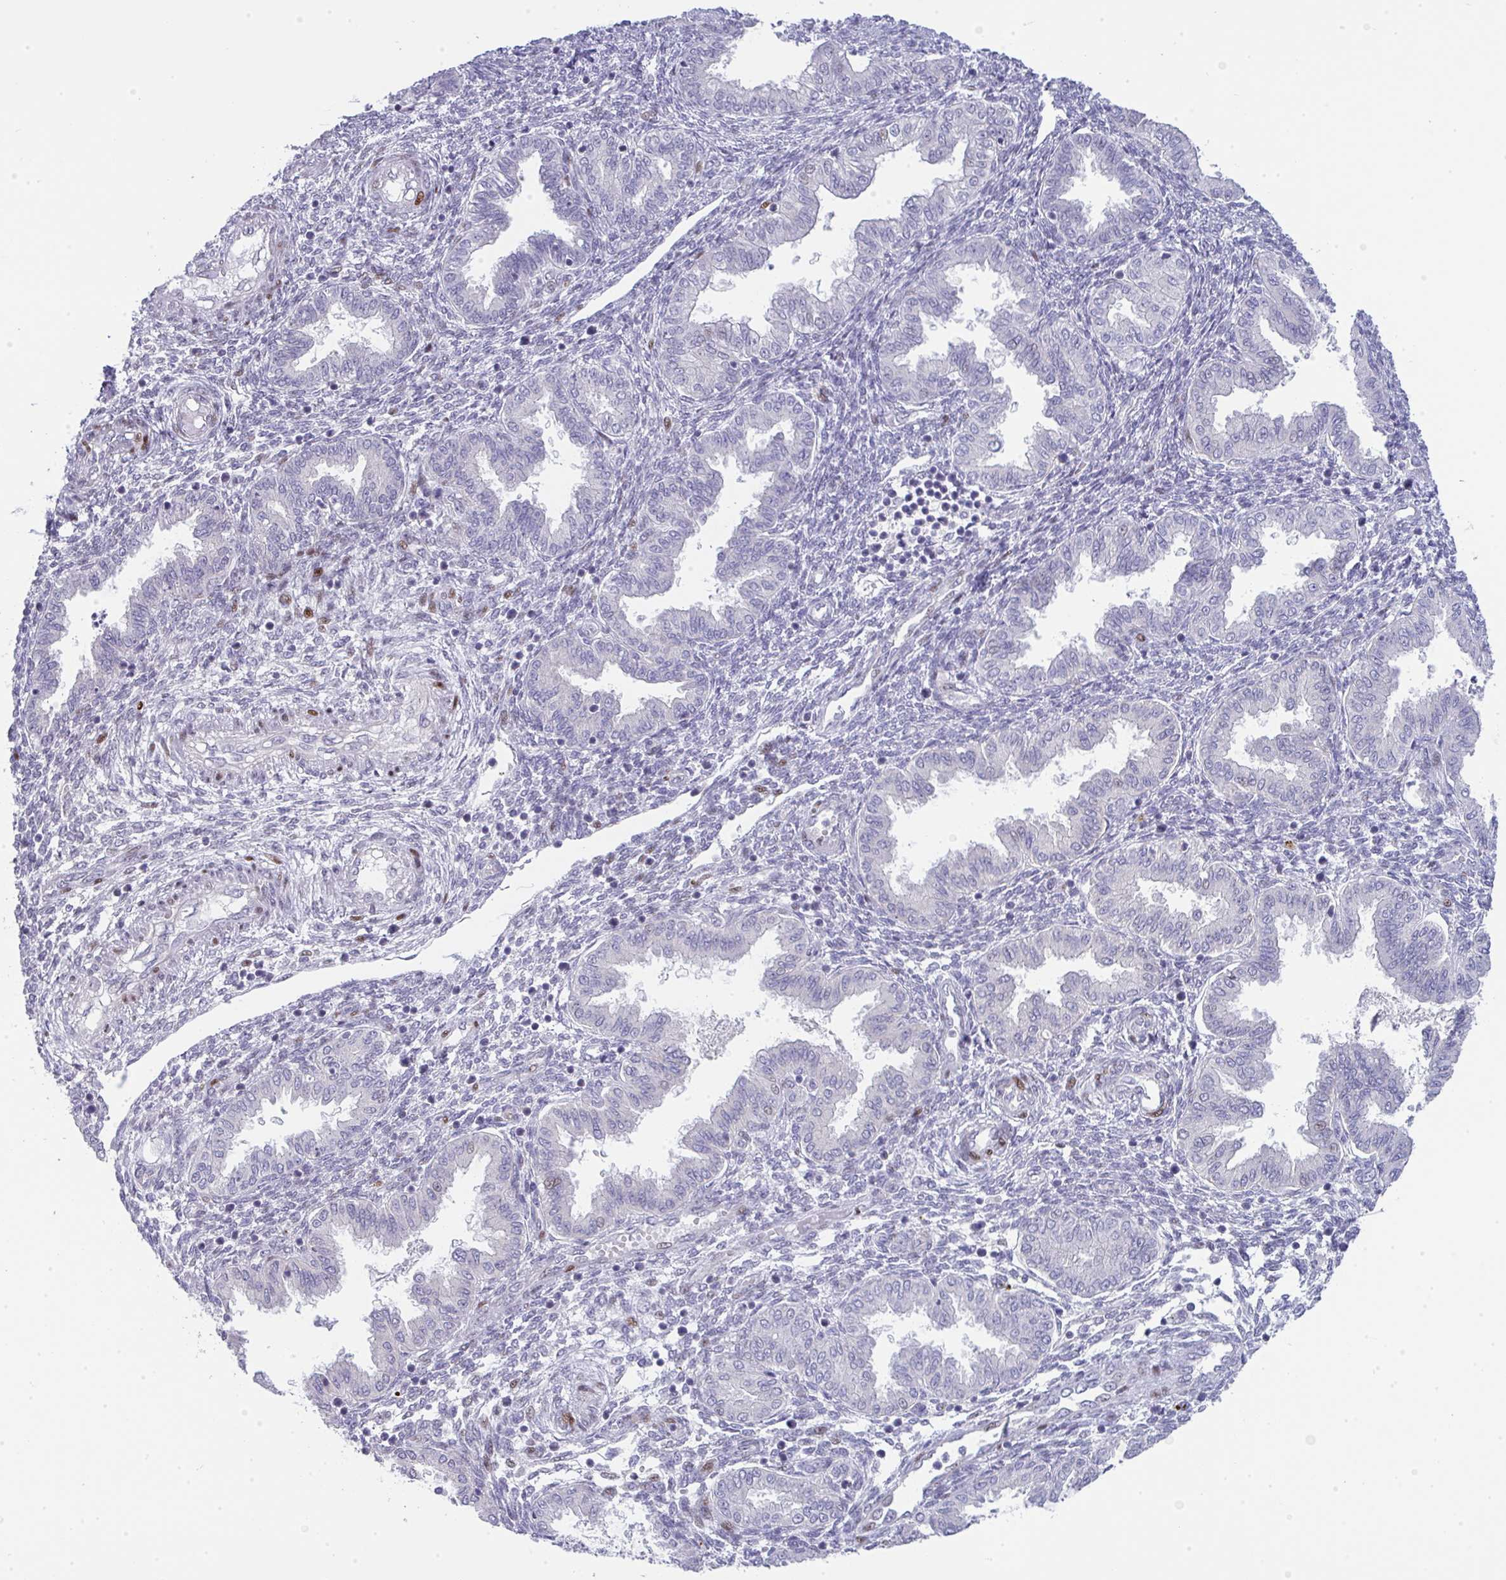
{"staining": {"intensity": "moderate", "quantity": "<25%", "location": "nuclear"}, "tissue": "endometrium", "cell_type": "Cells in endometrial stroma", "image_type": "normal", "snomed": [{"axis": "morphology", "description": "Normal tissue, NOS"}, {"axis": "topography", "description": "Endometrium"}], "caption": "Protein analysis of unremarkable endometrium shows moderate nuclear positivity in approximately <25% of cells in endometrial stroma. (IHC, brightfield microscopy, high magnification).", "gene": "GALNT16", "patient": {"sex": "female", "age": 33}}